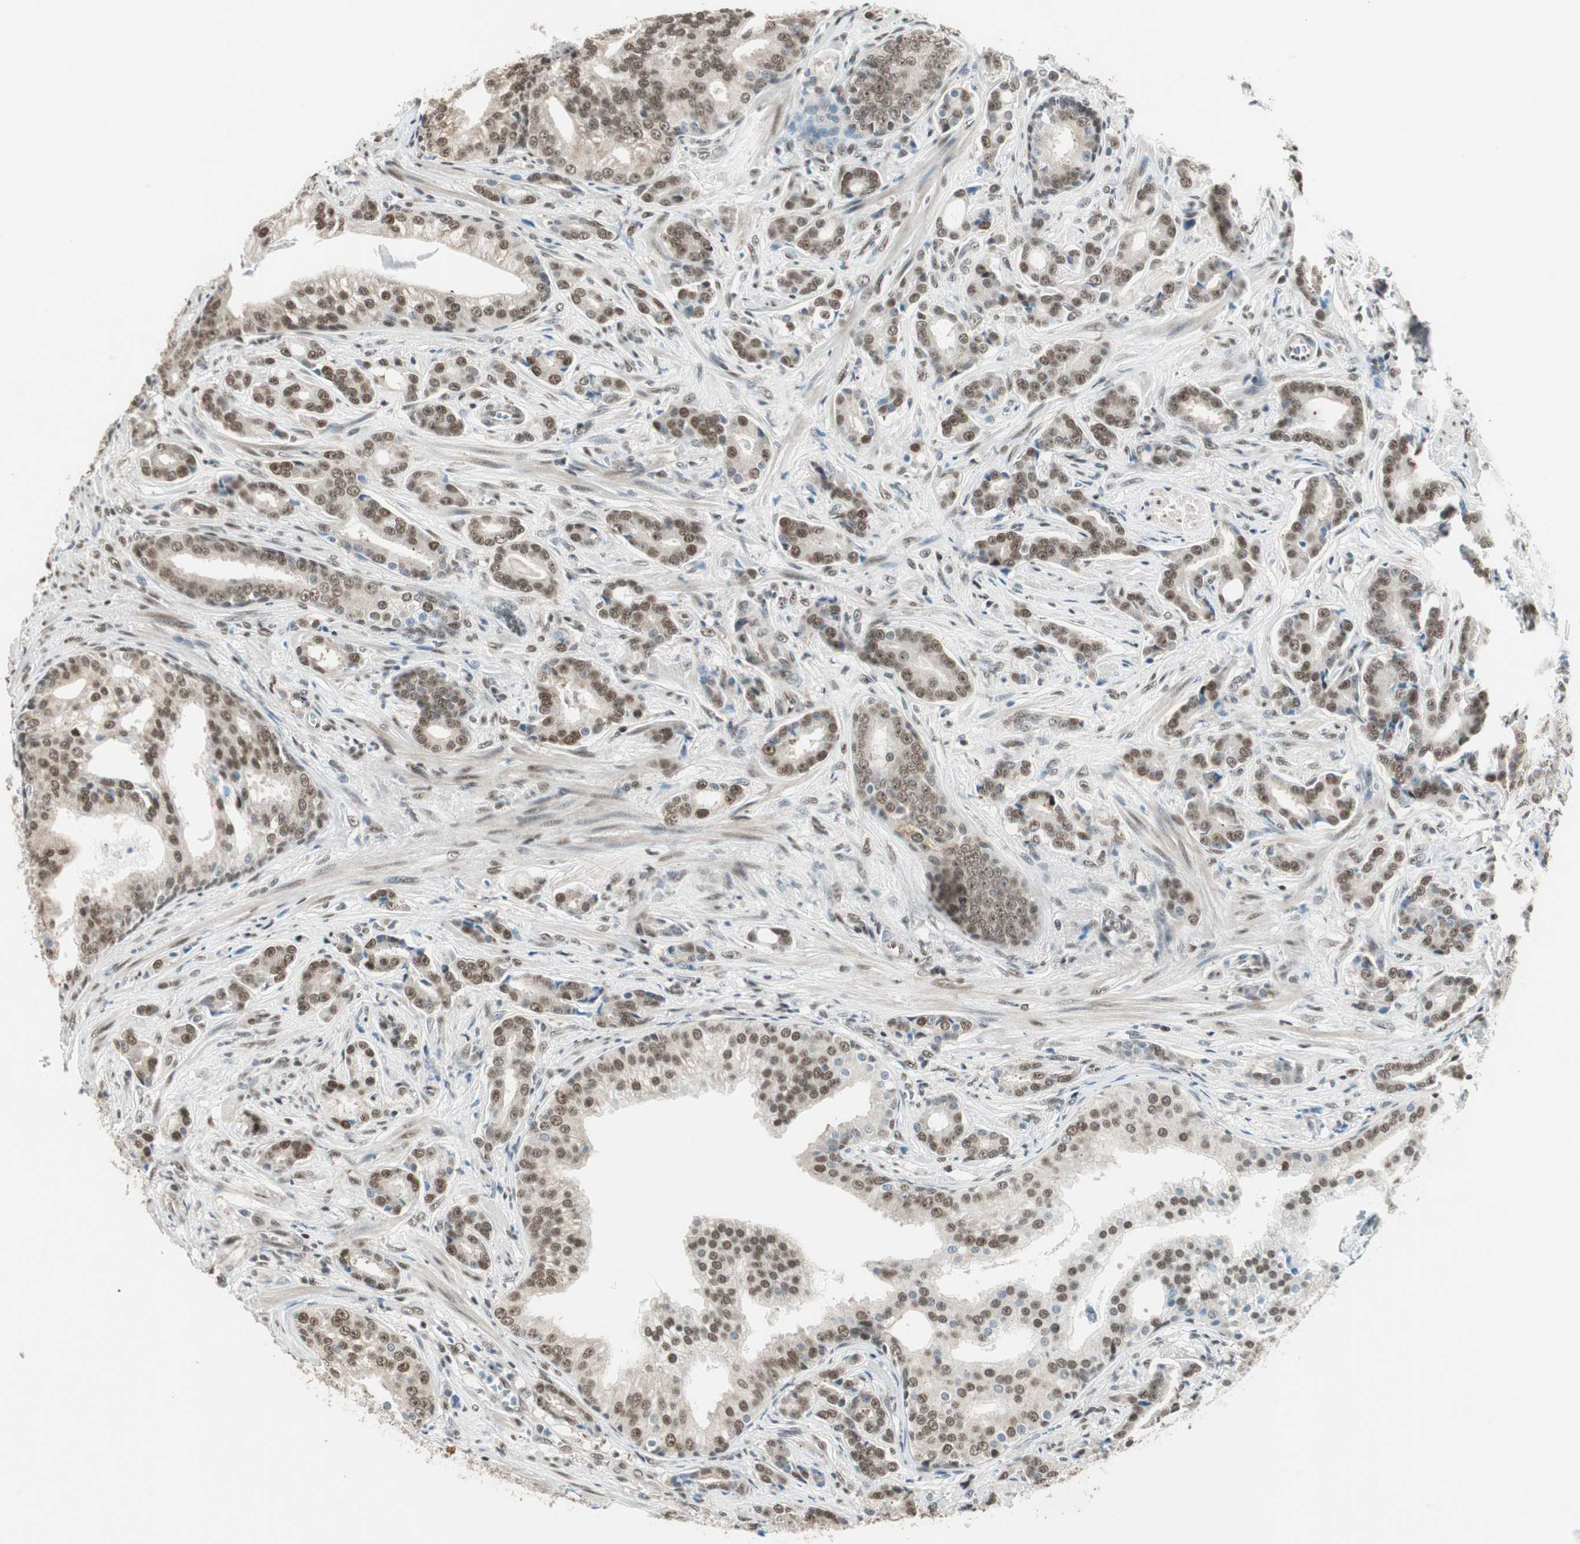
{"staining": {"intensity": "moderate", "quantity": ">75%", "location": "cytoplasmic/membranous,nuclear"}, "tissue": "prostate cancer", "cell_type": "Tumor cells", "image_type": "cancer", "snomed": [{"axis": "morphology", "description": "Adenocarcinoma, Low grade"}, {"axis": "topography", "description": "Prostate"}], "caption": "A micrograph showing moderate cytoplasmic/membranous and nuclear staining in about >75% of tumor cells in low-grade adenocarcinoma (prostate), as visualized by brown immunohistochemical staining.", "gene": "ZBTB17", "patient": {"sex": "male", "age": 58}}